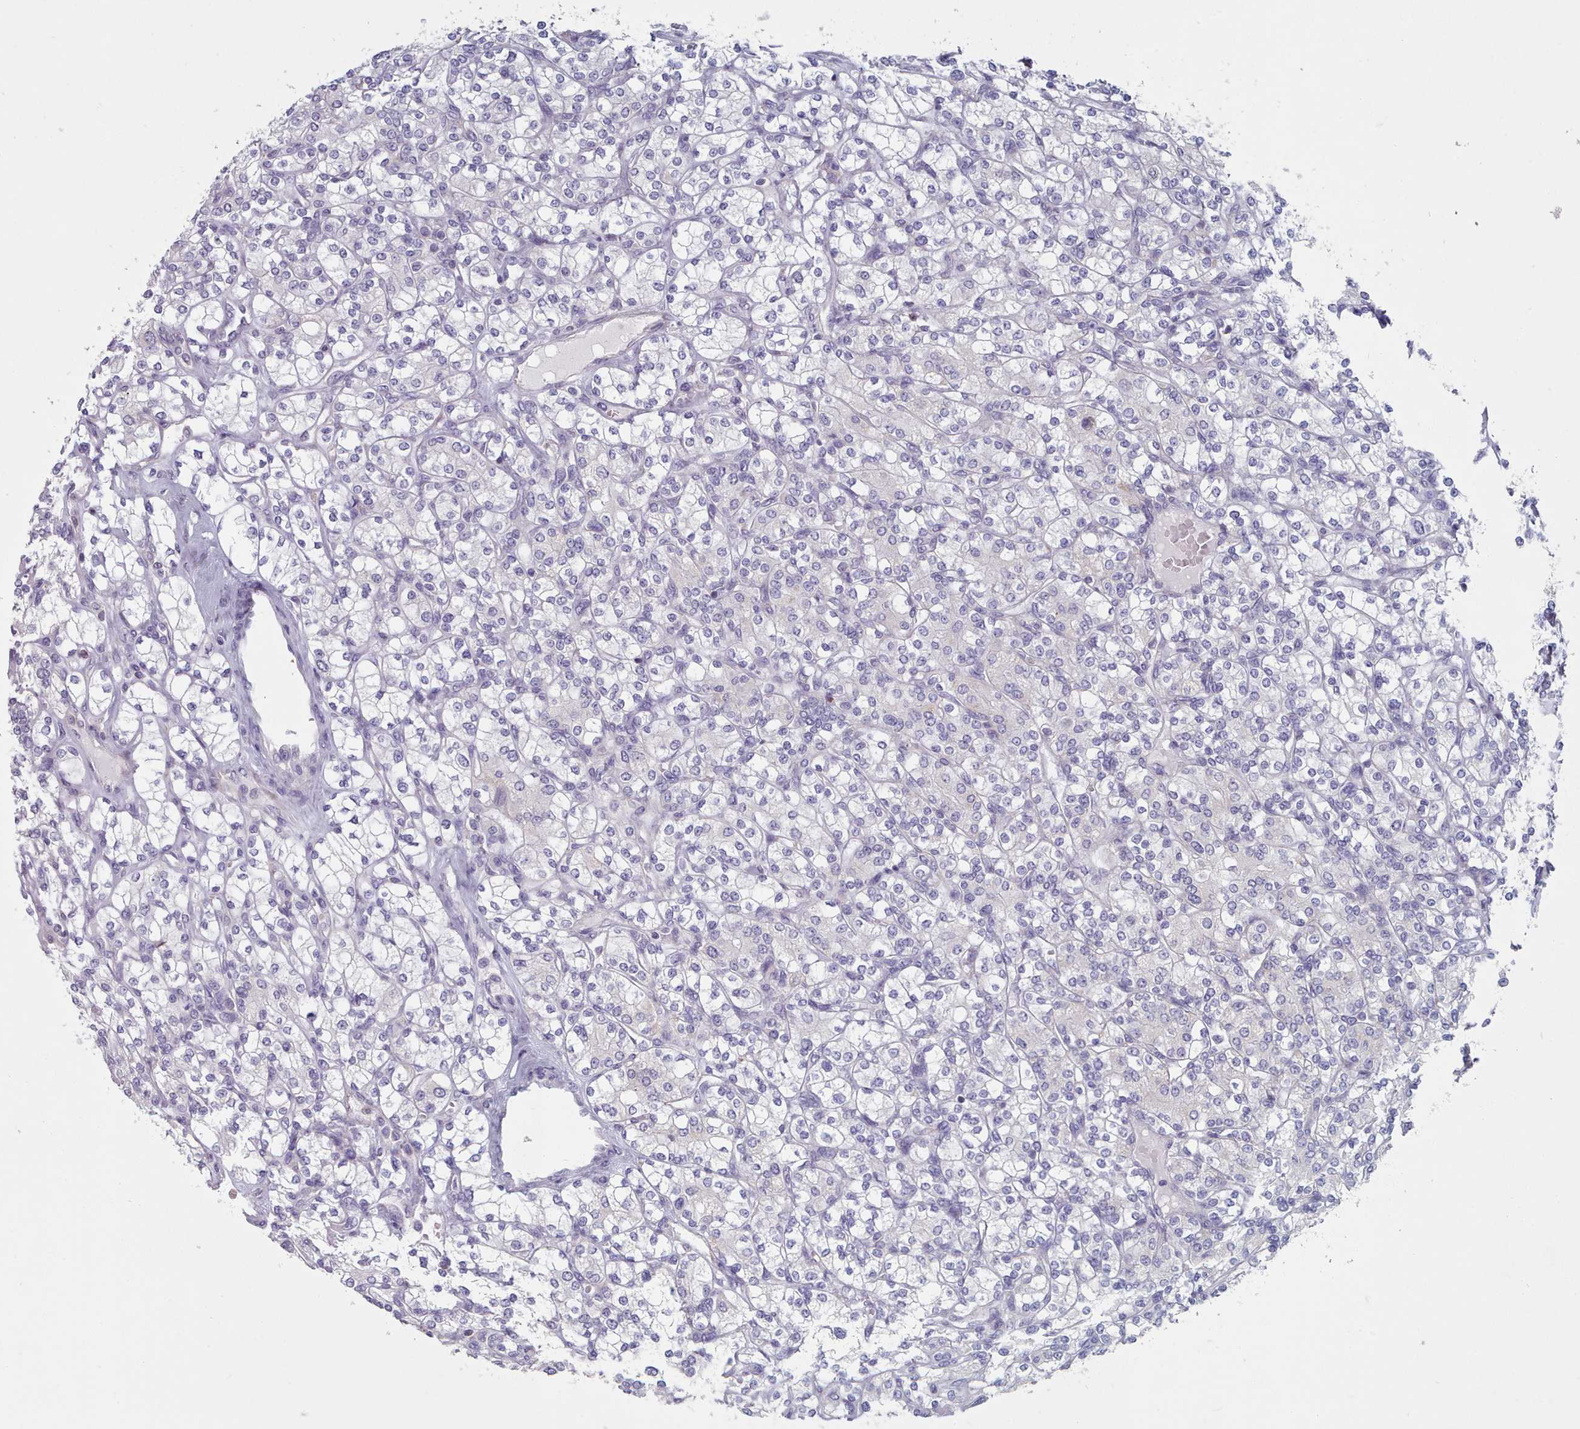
{"staining": {"intensity": "negative", "quantity": "none", "location": "none"}, "tissue": "renal cancer", "cell_type": "Tumor cells", "image_type": "cancer", "snomed": [{"axis": "morphology", "description": "Adenocarcinoma, NOS"}, {"axis": "topography", "description": "Kidney"}], "caption": "An IHC photomicrograph of adenocarcinoma (renal) is shown. There is no staining in tumor cells of adenocarcinoma (renal).", "gene": "FAM170B", "patient": {"sex": "male", "age": 77}}